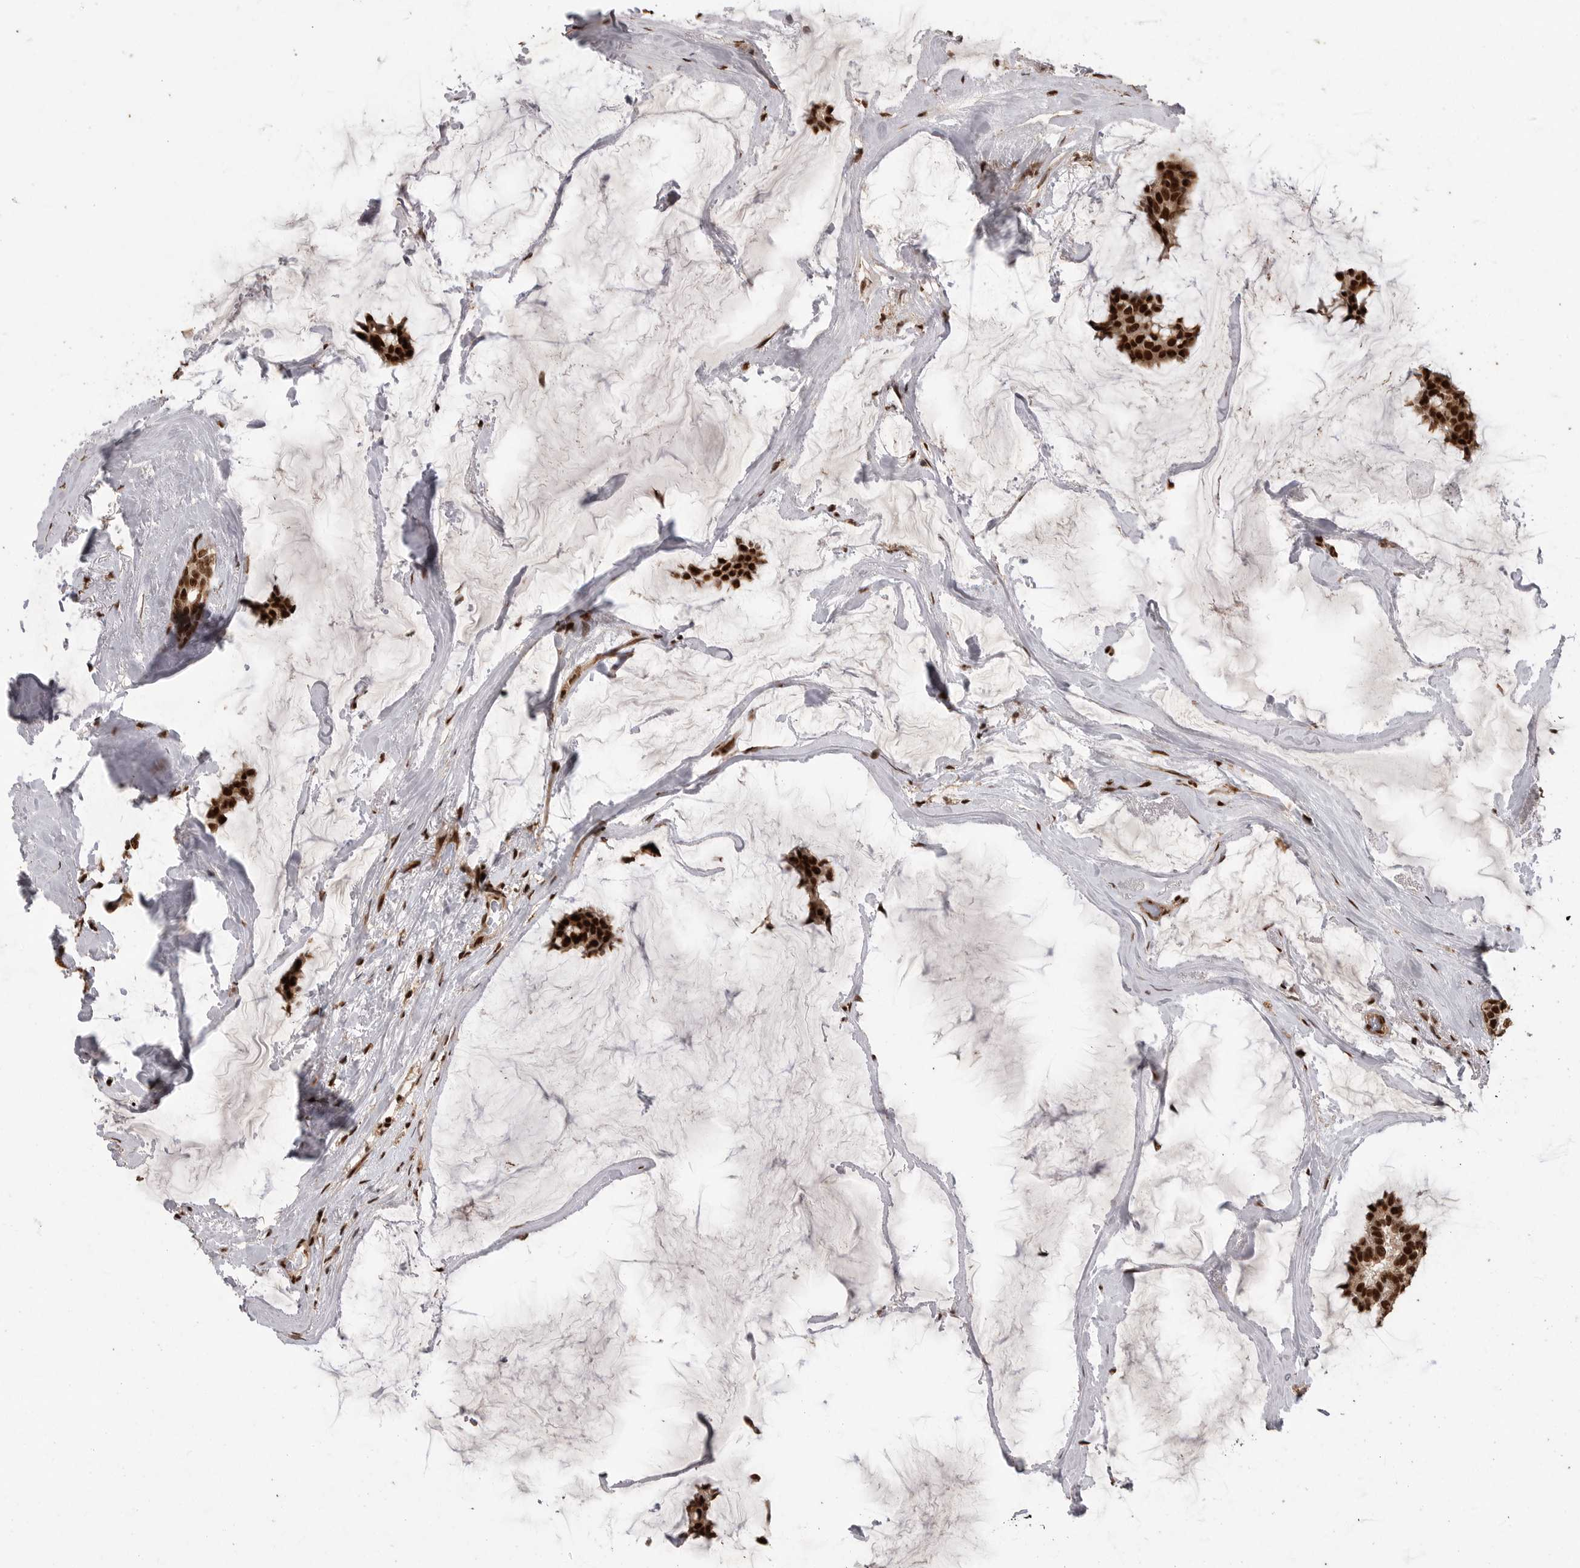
{"staining": {"intensity": "strong", "quantity": ">75%", "location": "nuclear"}, "tissue": "breast cancer", "cell_type": "Tumor cells", "image_type": "cancer", "snomed": [{"axis": "morphology", "description": "Duct carcinoma"}, {"axis": "topography", "description": "Breast"}], "caption": "IHC staining of intraductal carcinoma (breast), which reveals high levels of strong nuclear expression in about >75% of tumor cells indicating strong nuclear protein staining. The staining was performed using DAB (3,3'-diaminobenzidine) (brown) for protein detection and nuclei were counterstained in hematoxylin (blue).", "gene": "PPP1R8", "patient": {"sex": "female", "age": 93}}